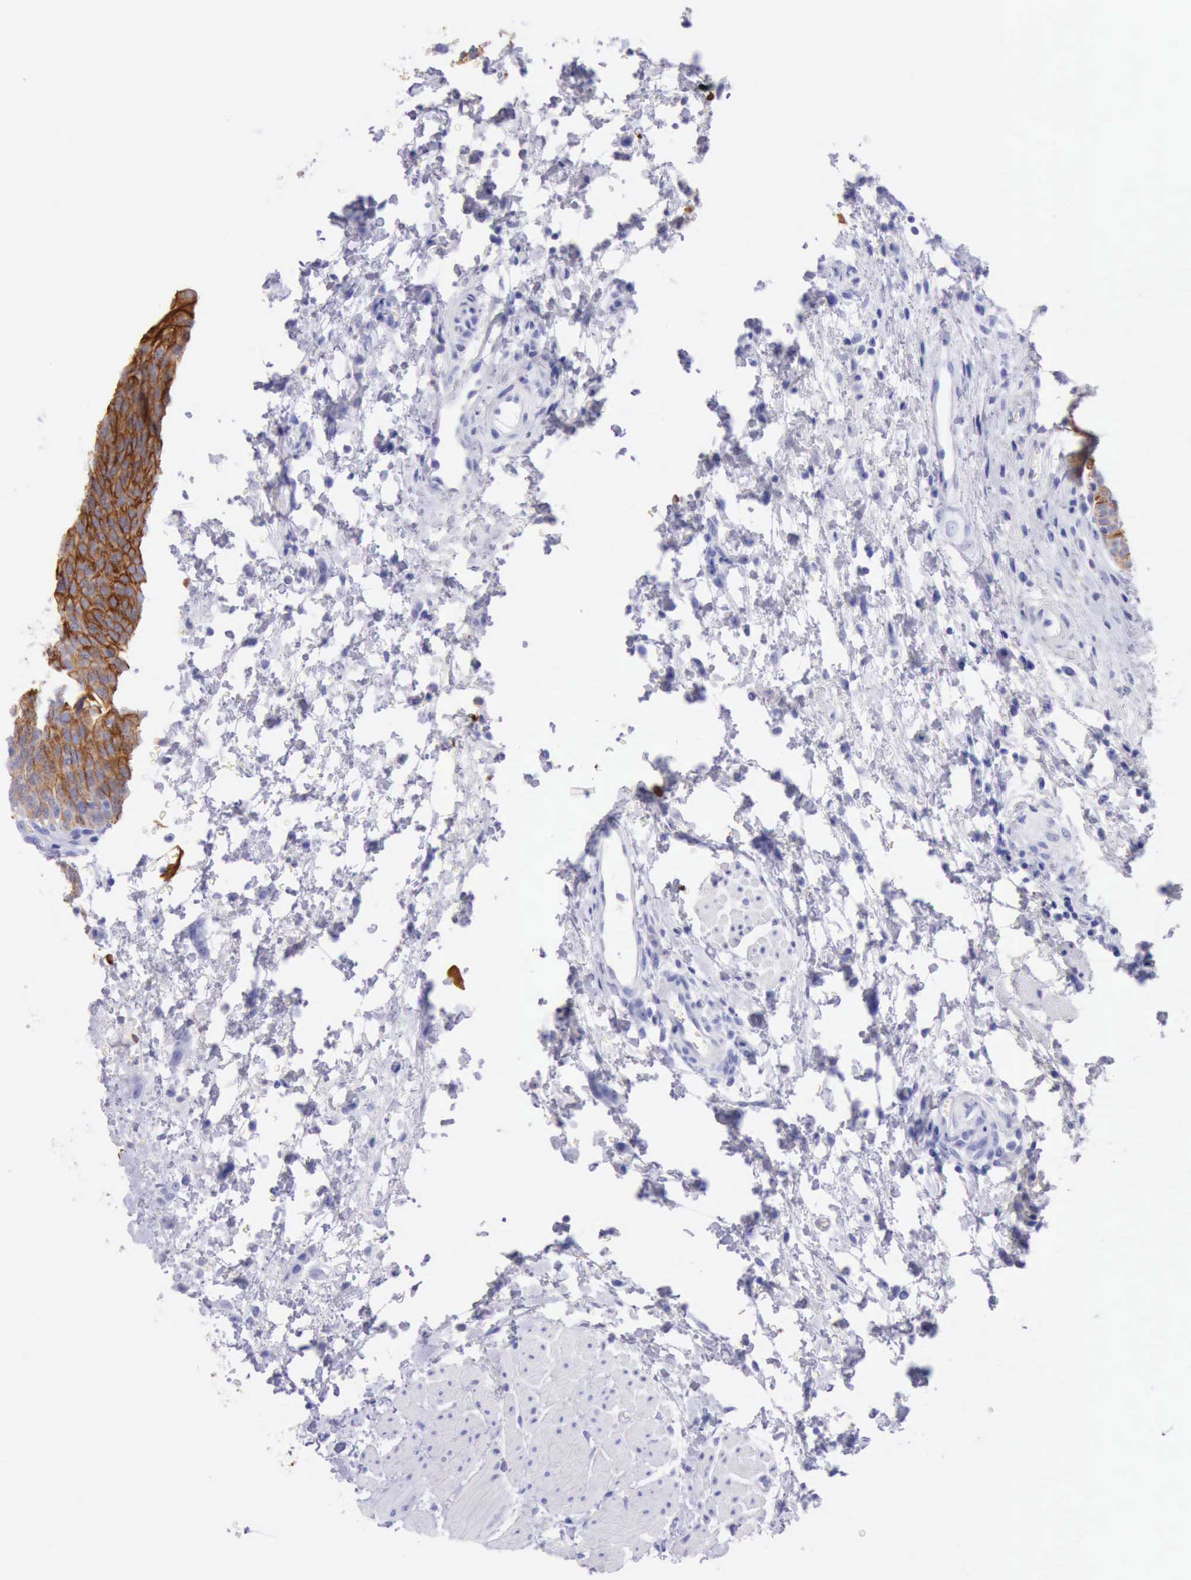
{"staining": {"intensity": "strong", "quantity": ">75%", "location": "cytoplasmic/membranous"}, "tissue": "urinary bladder", "cell_type": "Urothelial cells", "image_type": "normal", "snomed": [{"axis": "morphology", "description": "Normal tissue, NOS"}, {"axis": "topography", "description": "Smooth muscle"}, {"axis": "topography", "description": "Urinary bladder"}], "caption": "Normal urinary bladder exhibits strong cytoplasmic/membranous staining in approximately >75% of urothelial cells, visualized by immunohistochemistry.", "gene": "KRT8", "patient": {"sex": "male", "age": 35}}